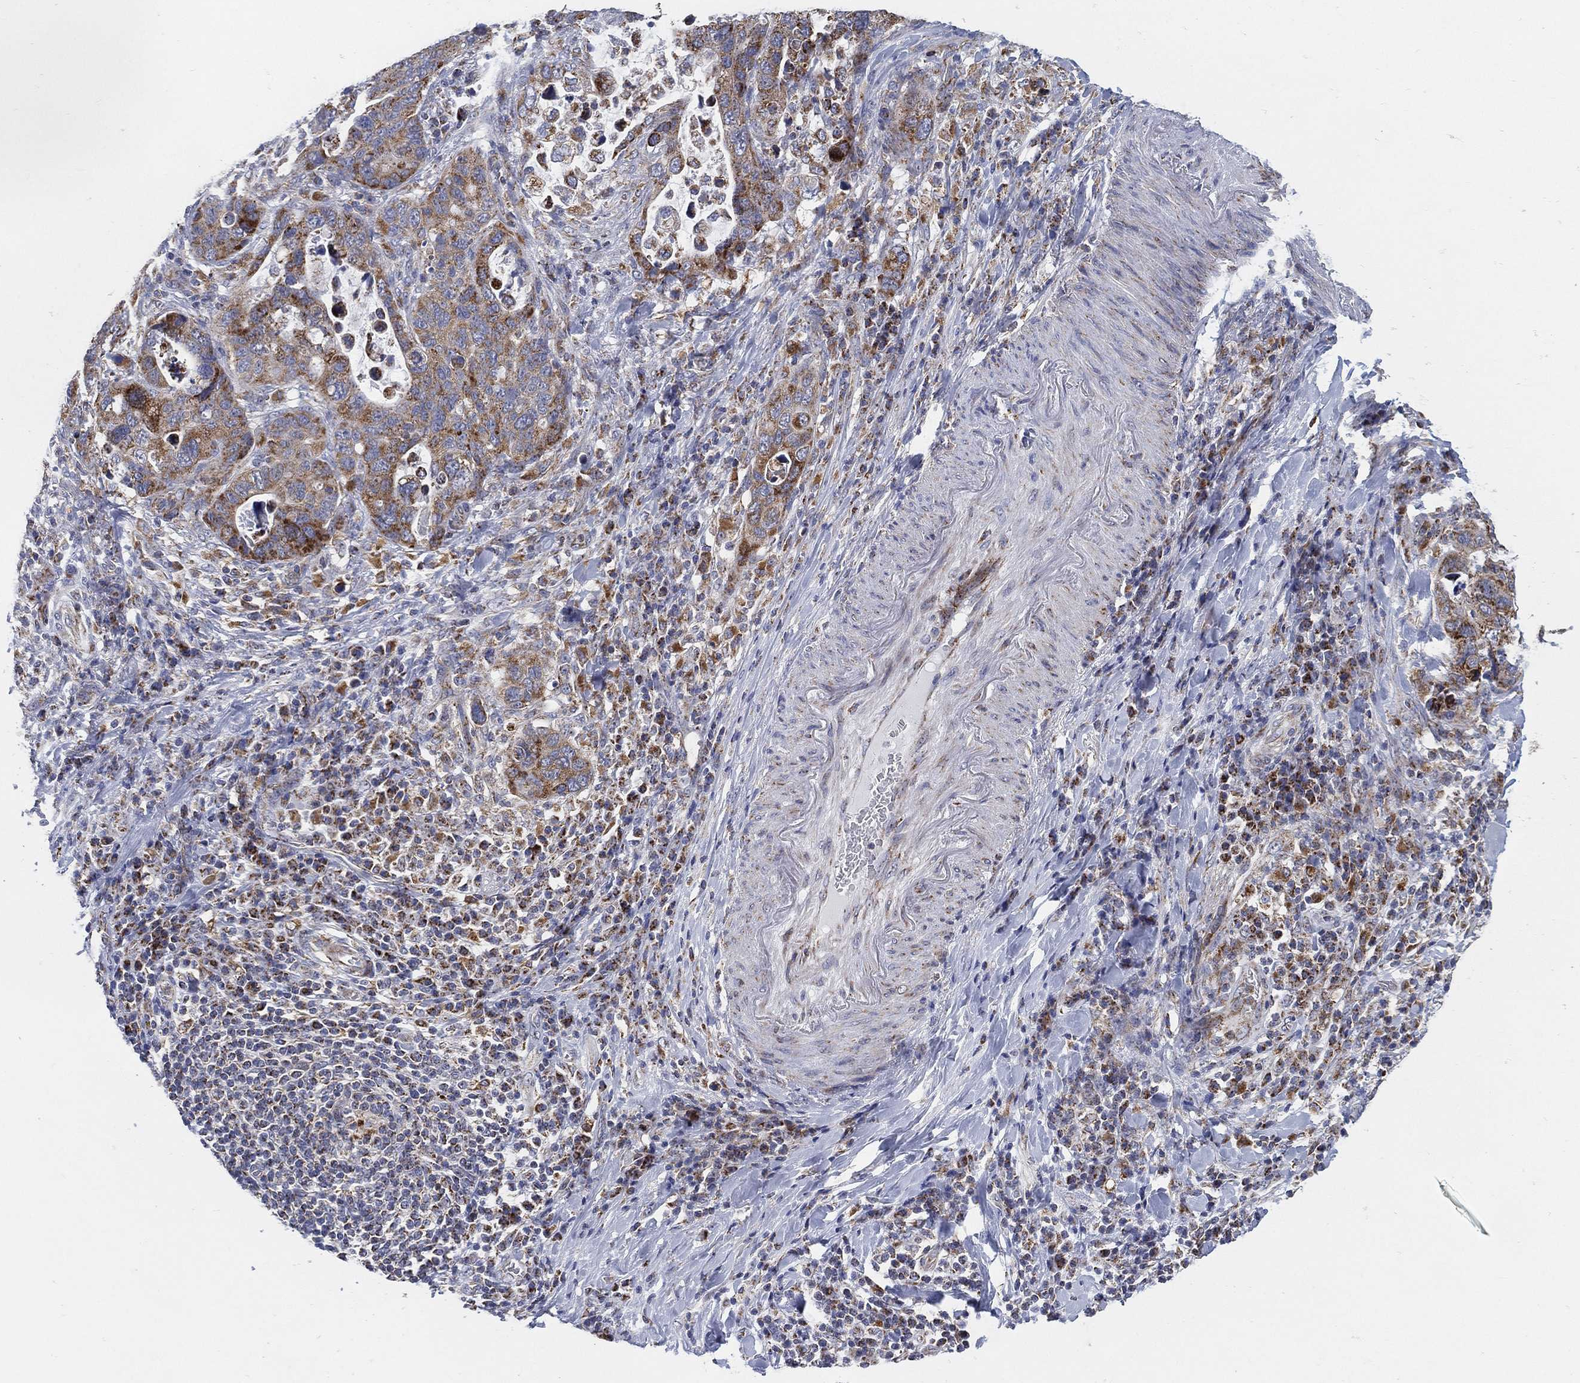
{"staining": {"intensity": "moderate", "quantity": "25%-75%", "location": "cytoplasmic/membranous"}, "tissue": "stomach cancer", "cell_type": "Tumor cells", "image_type": "cancer", "snomed": [{"axis": "morphology", "description": "Adenocarcinoma, NOS"}, {"axis": "topography", "description": "Stomach"}], "caption": "The micrograph shows a brown stain indicating the presence of a protein in the cytoplasmic/membranous of tumor cells in stomach cancer.", "gene": "GCAT", "patient": {"sex": "male", "age": 54}}